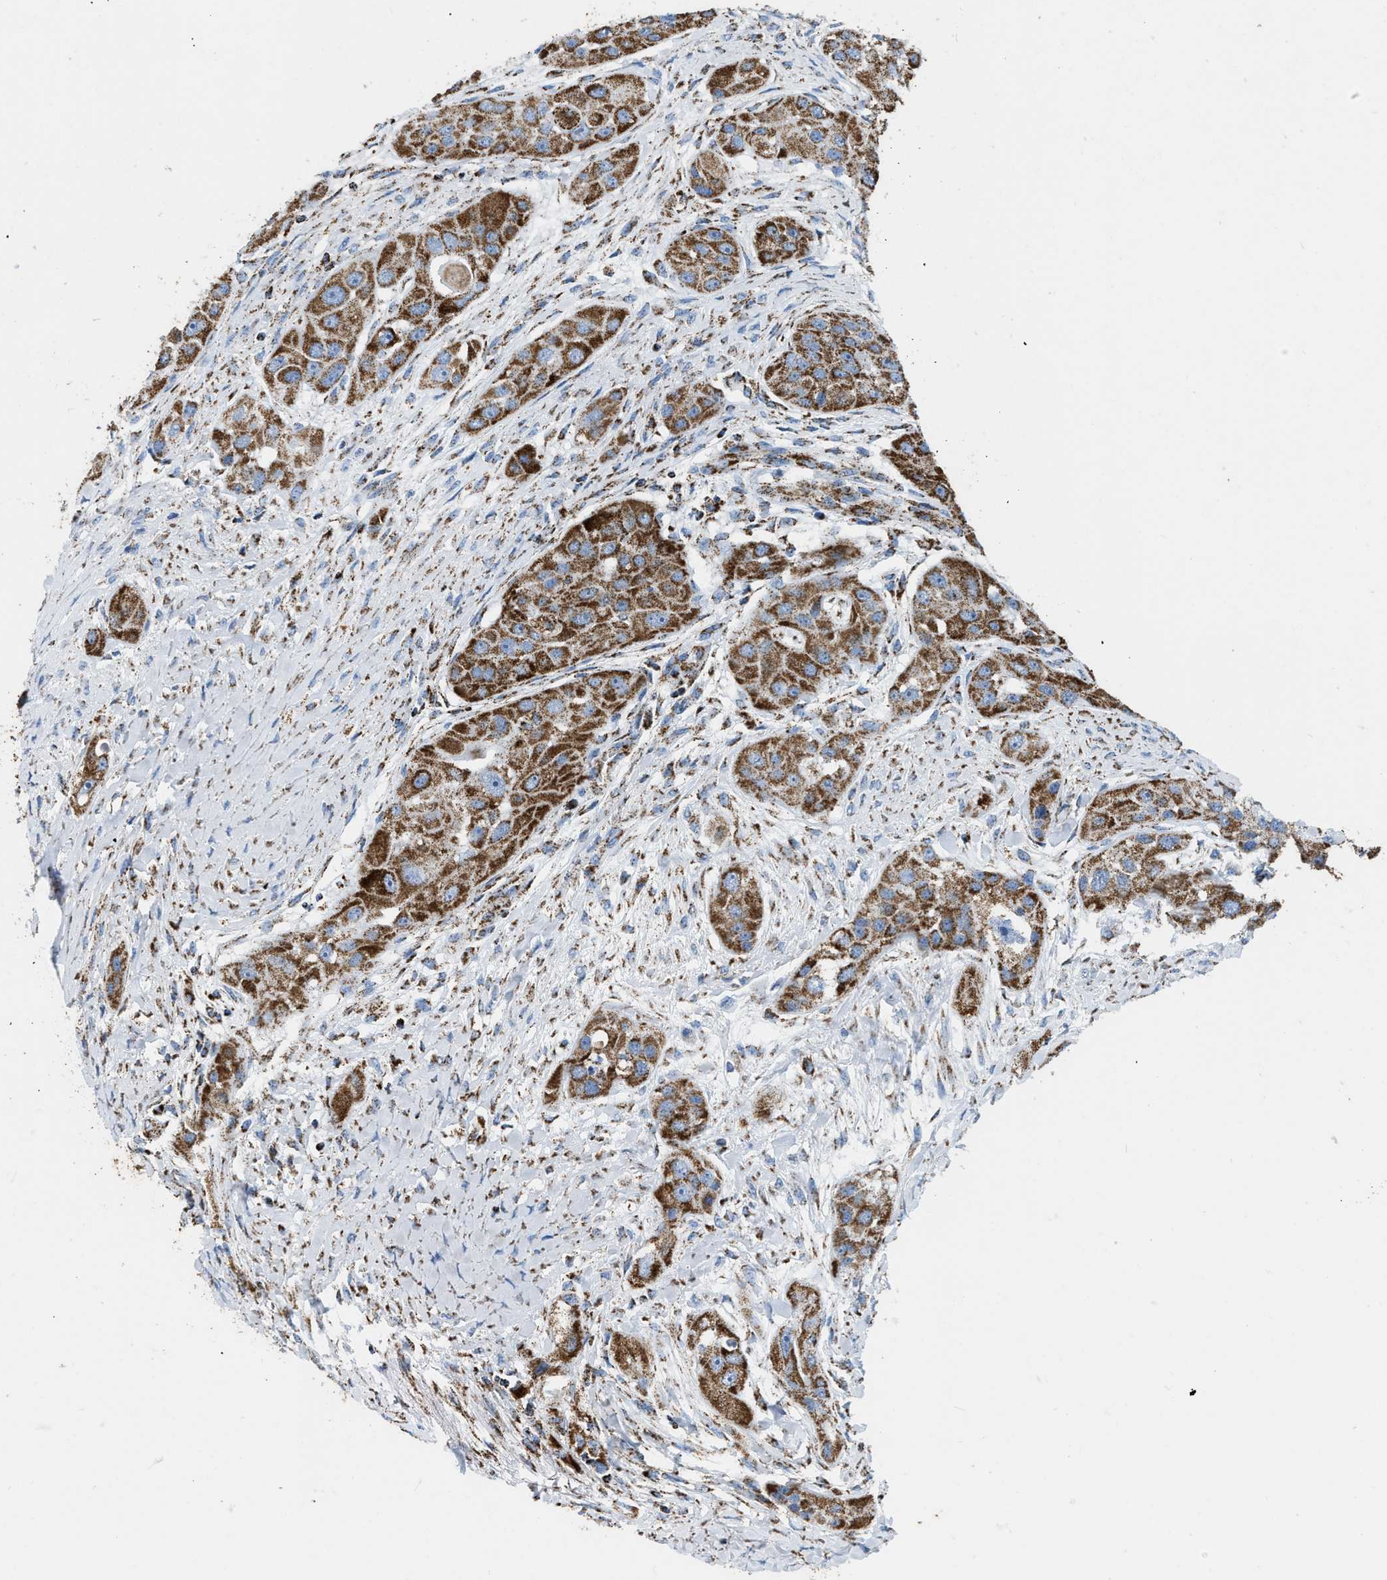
{"staining": {"intensity": "moderate", "quantity": ">75%", "location": "cytoplasmic/membranous"}, "tissue": "head and neck cancer", "cell_type": "Tumor cells", "image_type": "cancer", "snomed": [{"axis": "morphology", "description": "Normal tissue, NOS"}, {"axis": "morphology", "description": "Squamous cell carcinoma, NOS"}, {"axis": "topography", "description": "Skeletal muscle"}, {"axis": "topography", "description": "Head-Neck"}], "caption": "Immunohistochemistry (IHC) (DAB (3,3'-diaminobenzidine)) staining of human head and neck squamous cell carcinoma exhibits moderate cytoplasmic/membranous protein positivity in approximately >75% of tumor cells. The staining was performed using DAB, with brown indicating positive protein expression. Nuclei are stained blue with hematoxylin.", "gene": "ETFB", "patient": {"sex": "male", "age": 51}}